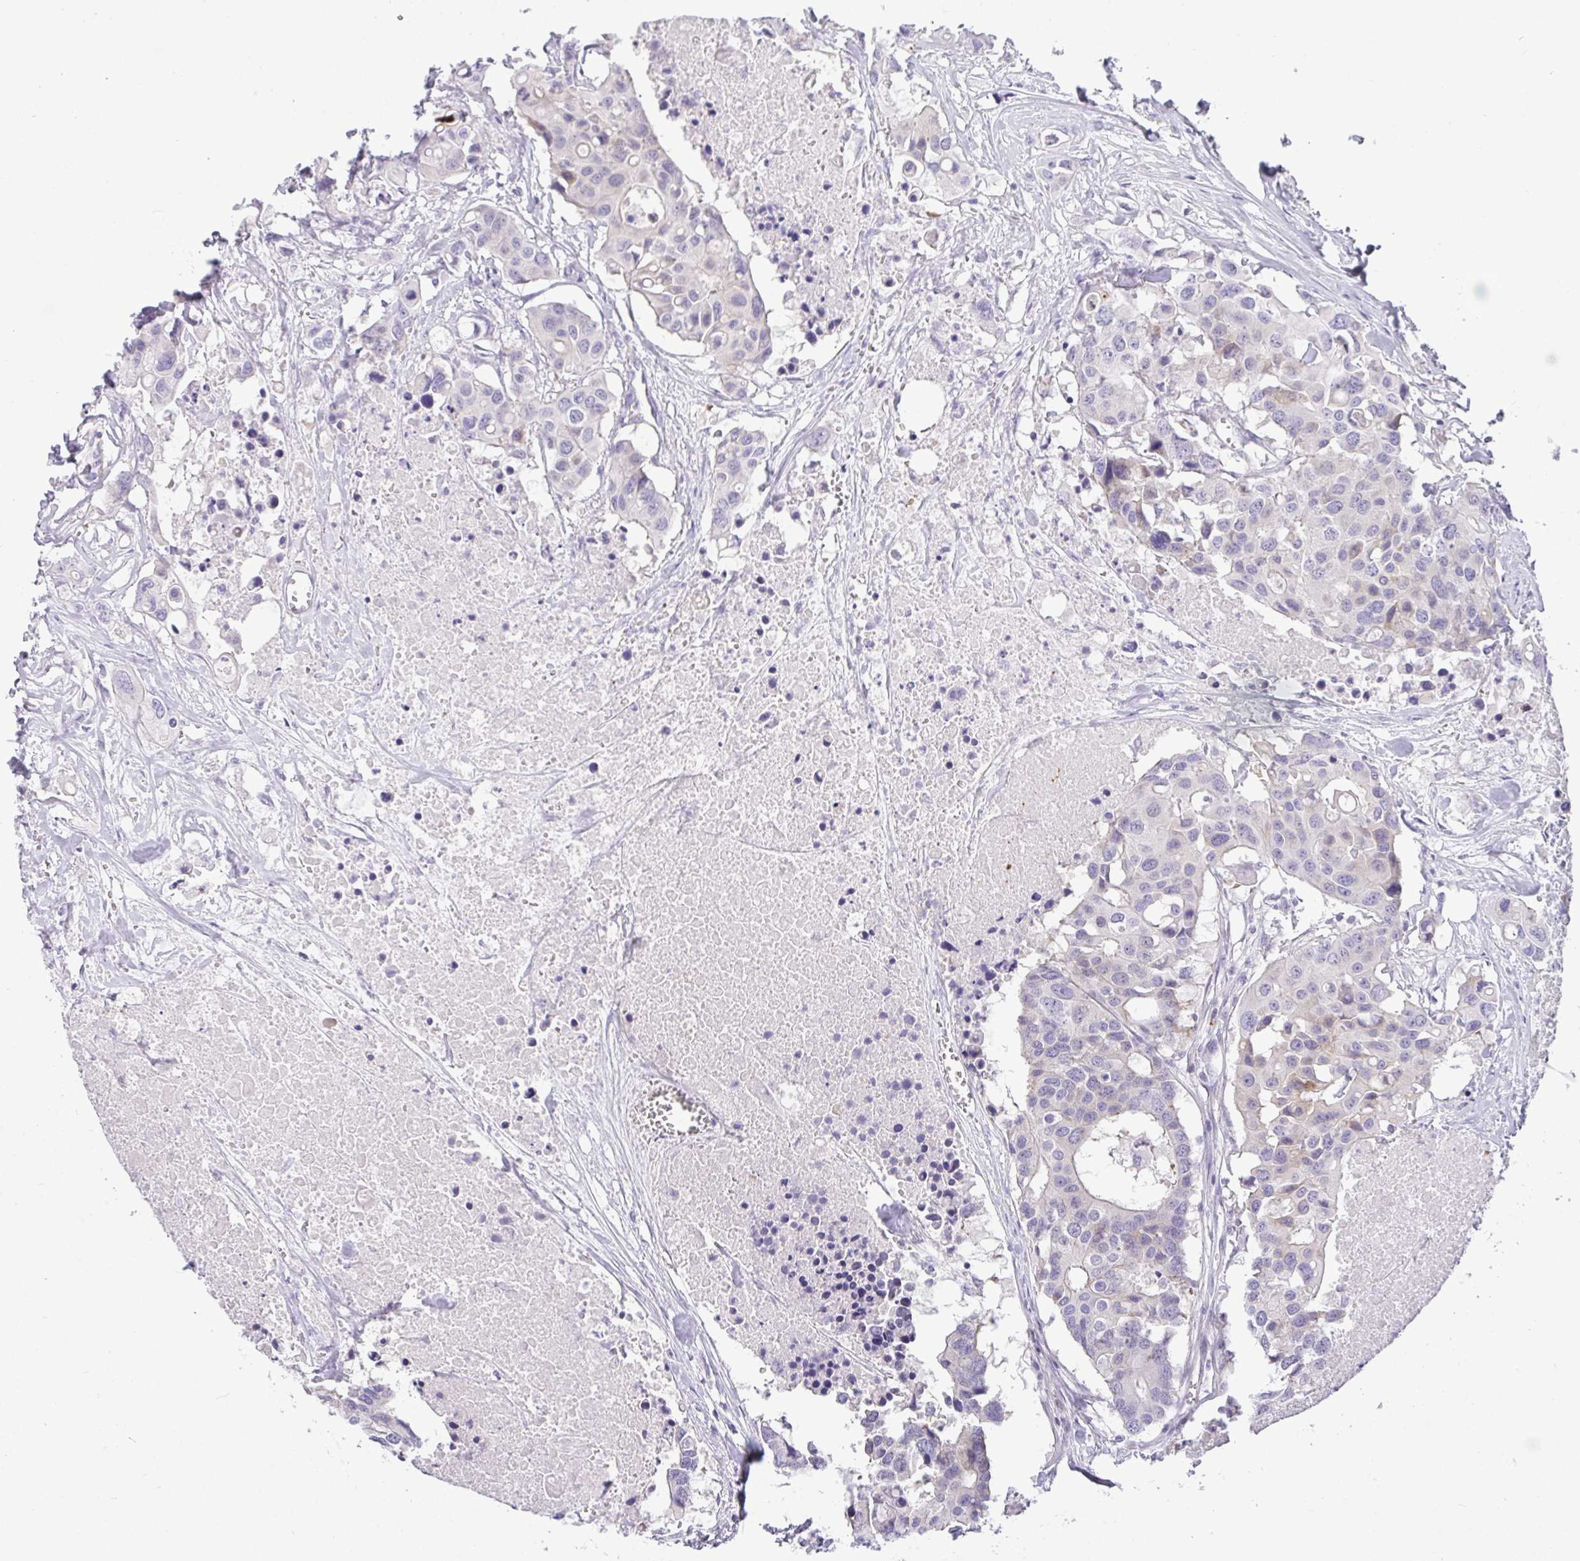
{"staining": {"intensity": "negative", "quantity": "none", "location": "none"}, "tissue": "colorectal cancer", "cell_type": "Tumor cells", "image_type": "cancer", "snomed": [{"axis": "morphology", "description": "Adenocarcinoma, NOS"}, {"axis": "topography", "description": "Colon"}], "caption": "This is an immunohistochemistry (IHC) image of colorectal adenocarcinoma. There is no staining in tumor cells.", "gene": "LIPE", "patient": {"sex": "male", "age": 77}}